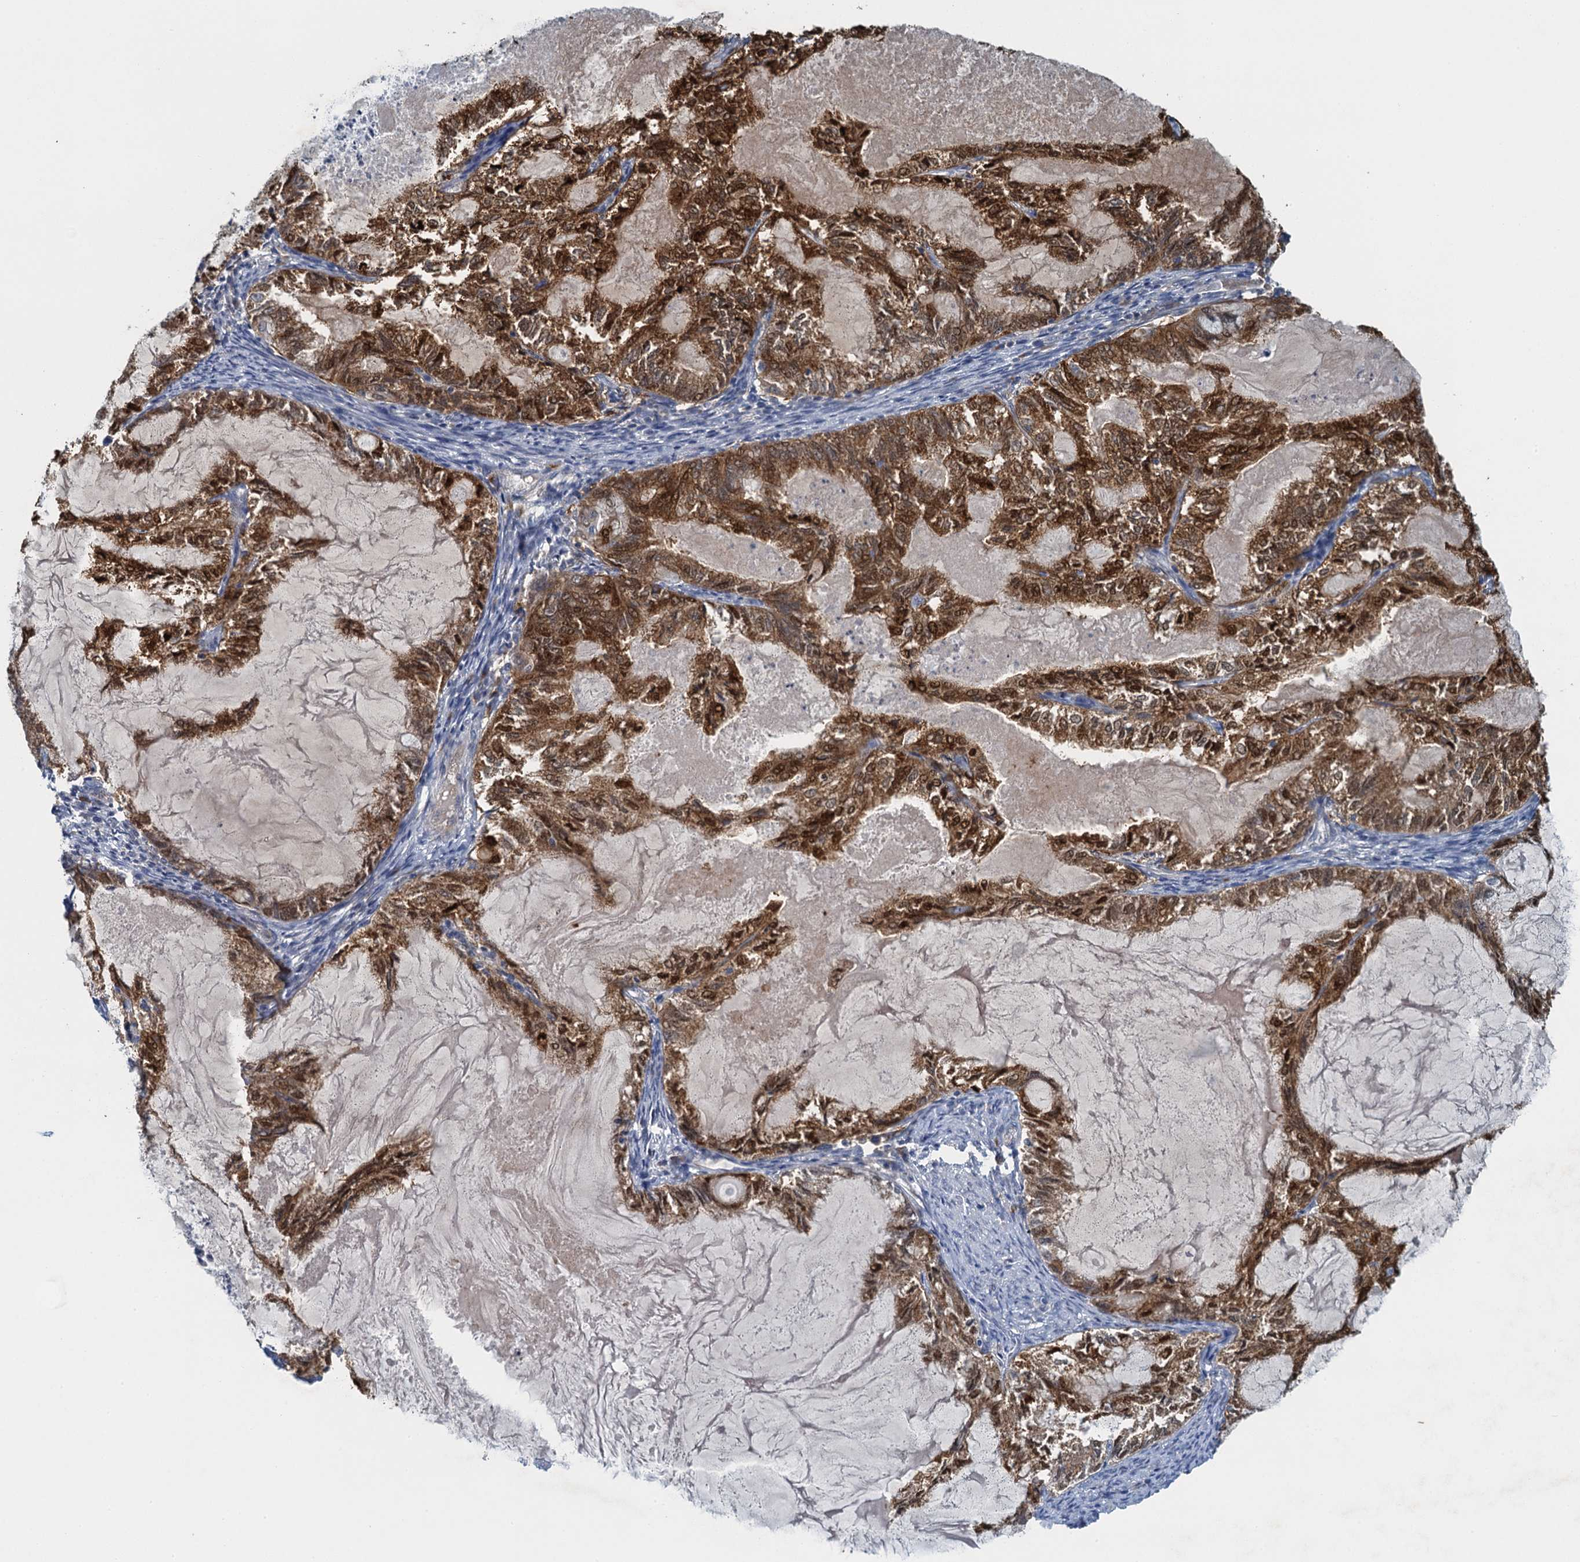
{"staining": {"intensity": "strong", "quantity": ">75%", "location": "cytoplasmic/membranous,nuclear"}, "tissue": "endometrial cancer", "cell_type": "Tumor cells", "image_type": "cancer", "snomed": [{"axis": "morphology", "description": "Adenocarcinoma, NOS"}, {"axis": "topography", "description": "Endometrium"}], "caption": "The histopathology image exhibits a brown stain indicating the presence of a protein in the cytoplasmic/membranous and nuclear of tumor cells in endometrial cancer (adenocarcinoma). (IHC, brightfield microscopy, high magnification).", "gene": "ALG2", "patient": {"sex": "female", "age": 86}}